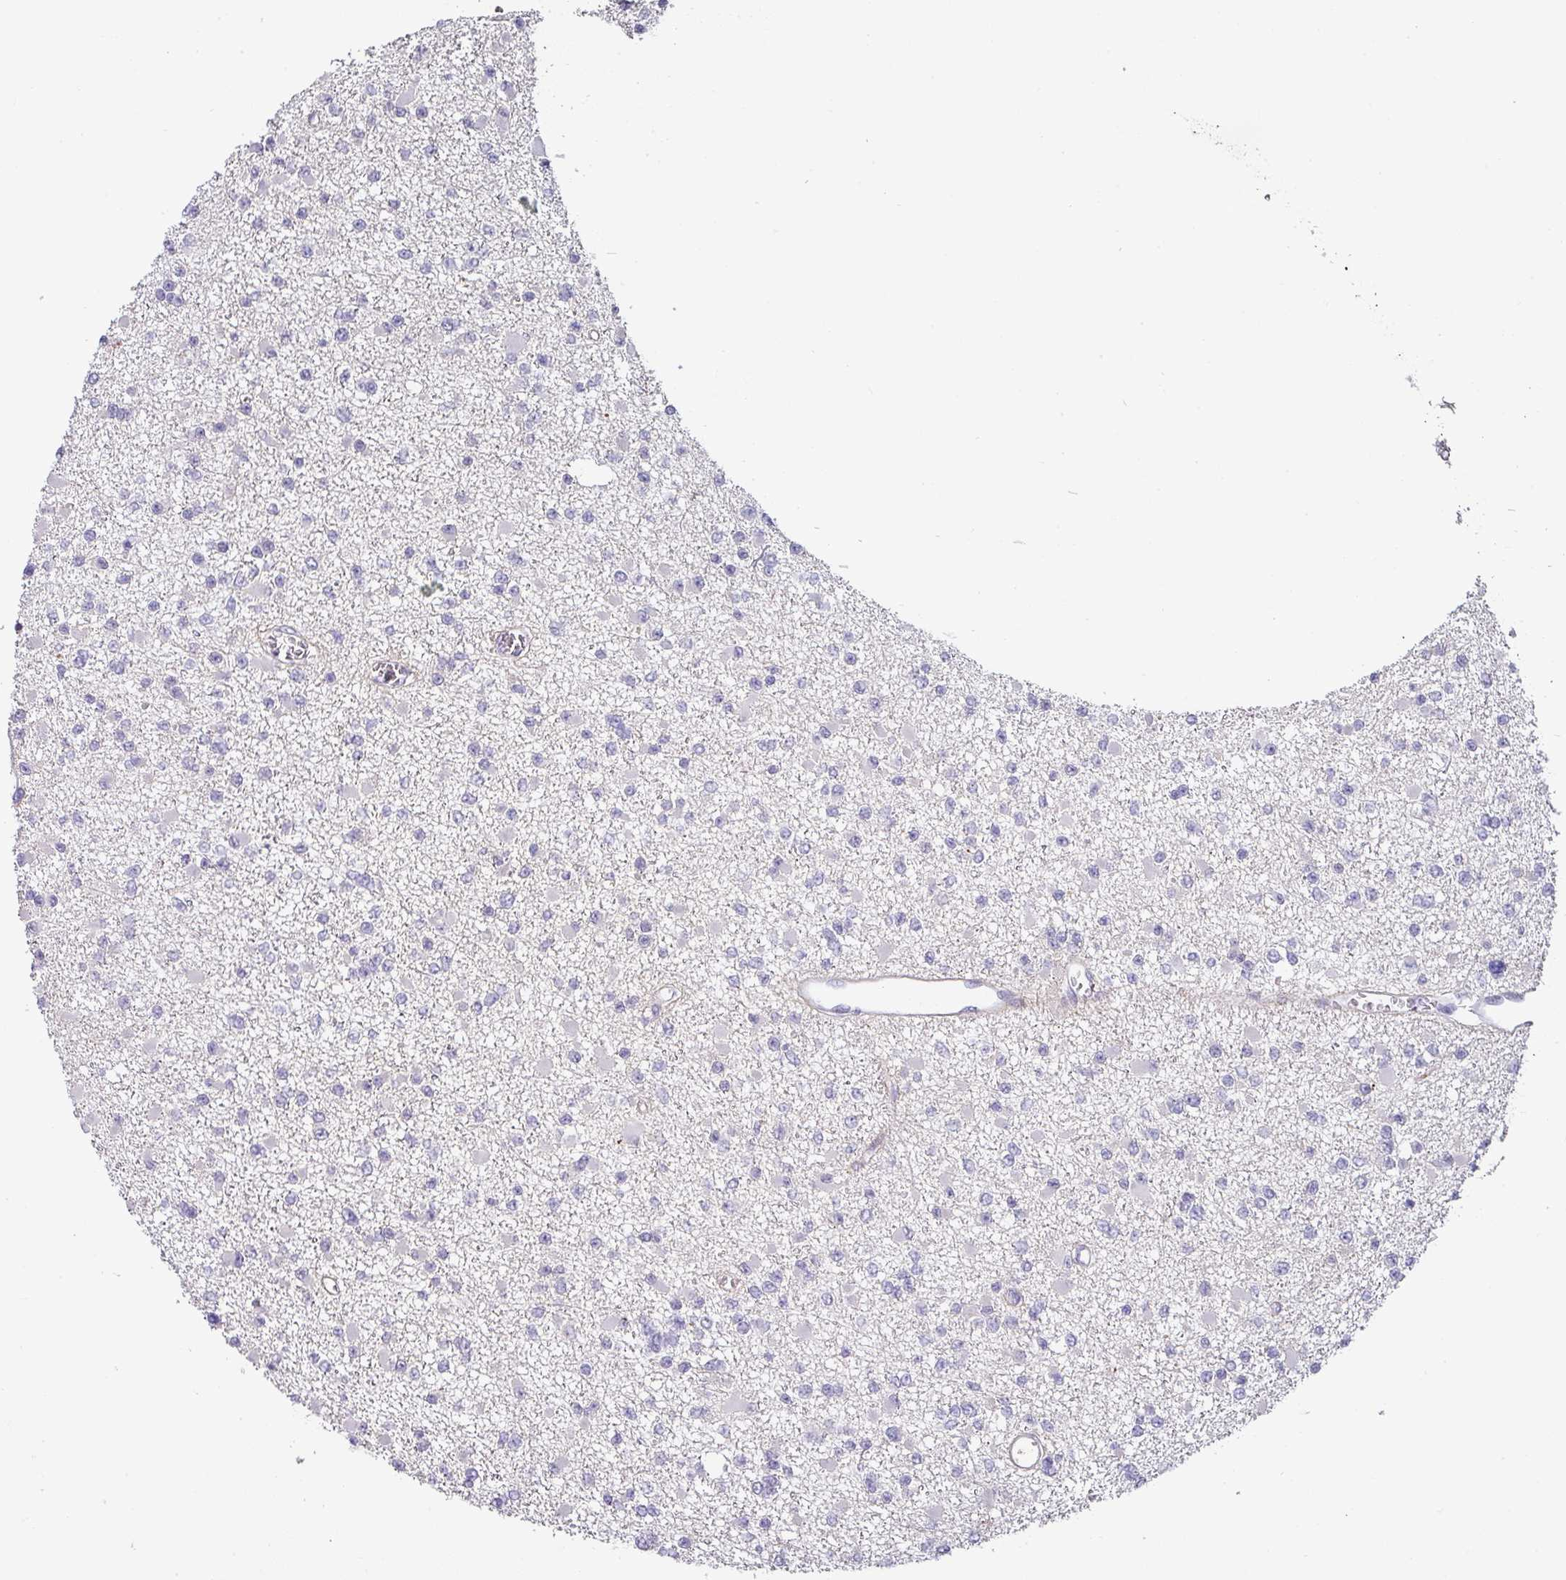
{"staining": {"intensity": "negative", "quantity": "none", "location": "none"}, "tissue": "glioma", "cell_type": "Tumor cells", "image_type": "cancer", "snomed": [{"axis": "morphology", "description": "Glioma, malignant, Low grade"}, {"axis": "topography", "description": "Brain"}], "caption": "Immunohistochemistry micrograph of malignant glioma (low-grade) stained for a protein (brown), which displays no positivity in tumor cells.", "gene": "BTLA", "patient": {"sex": "female", "age": 22}}